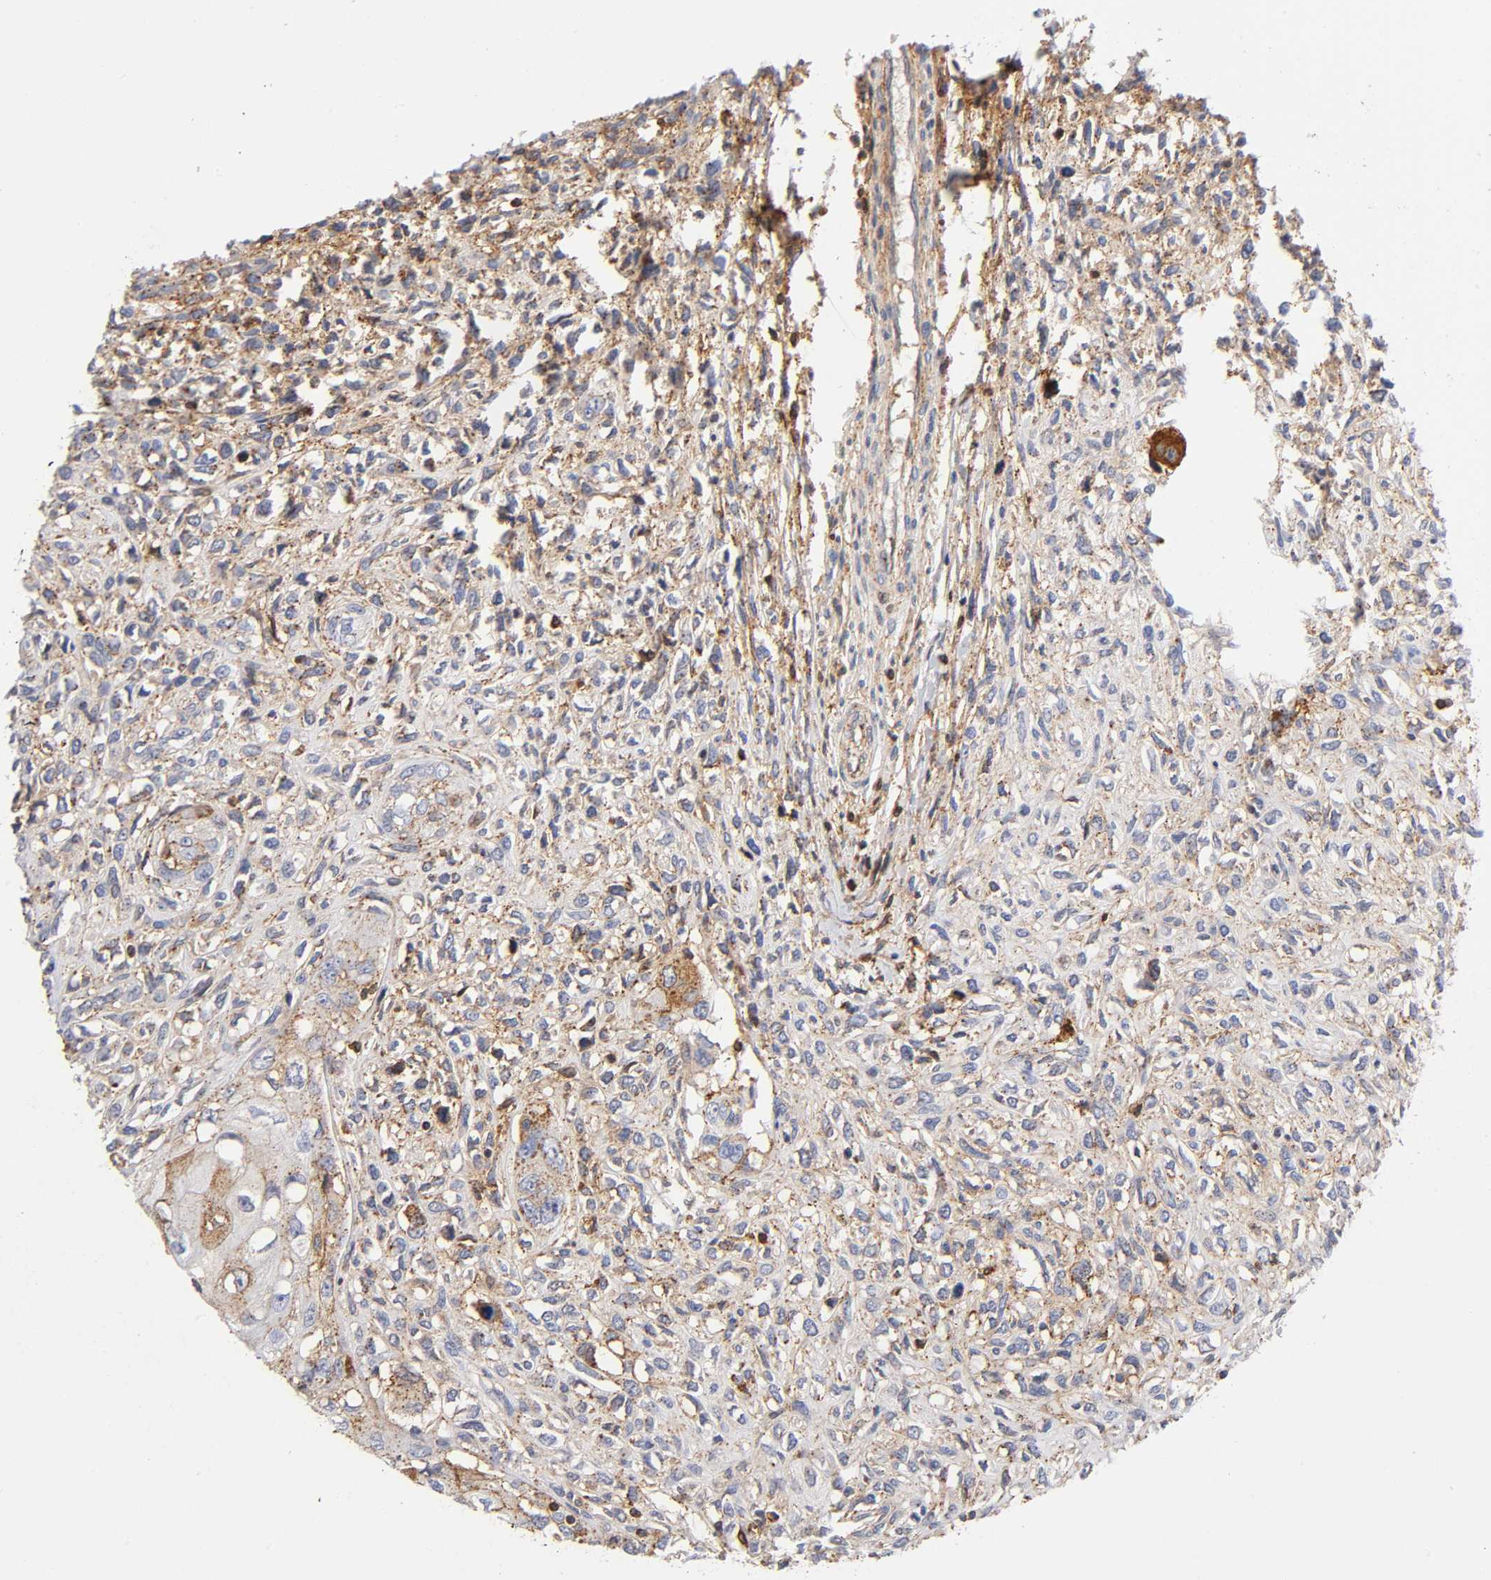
{"staining": {"intensity": "moderate", "quantity": "25%-75%", "location": "cytoplasmic/membranous"}, "tissue": "head and neck cancer", "cell_type": "Tumor cells", "image_type": "cancer", "snomed": [{"axis": "morphology", "description": "Necrosis, NOS"}, {"axis": "morphology", "description": "Neoplasm, malignant, NOS"}, {"axis": "topography", "description": "Salivary gland"}, {"axis": "topography", "description": "Head-Neck"}], "caption": "Head and neck cancer (neoplasm (malignant)) stained for a protein (brown) demonstrates moderate cytoplasmic/membranous positive expression in approximately 25%-75% of tumor cells.", "gene": "ANXA7", "patient": {"sex": "male", "age": 43}}